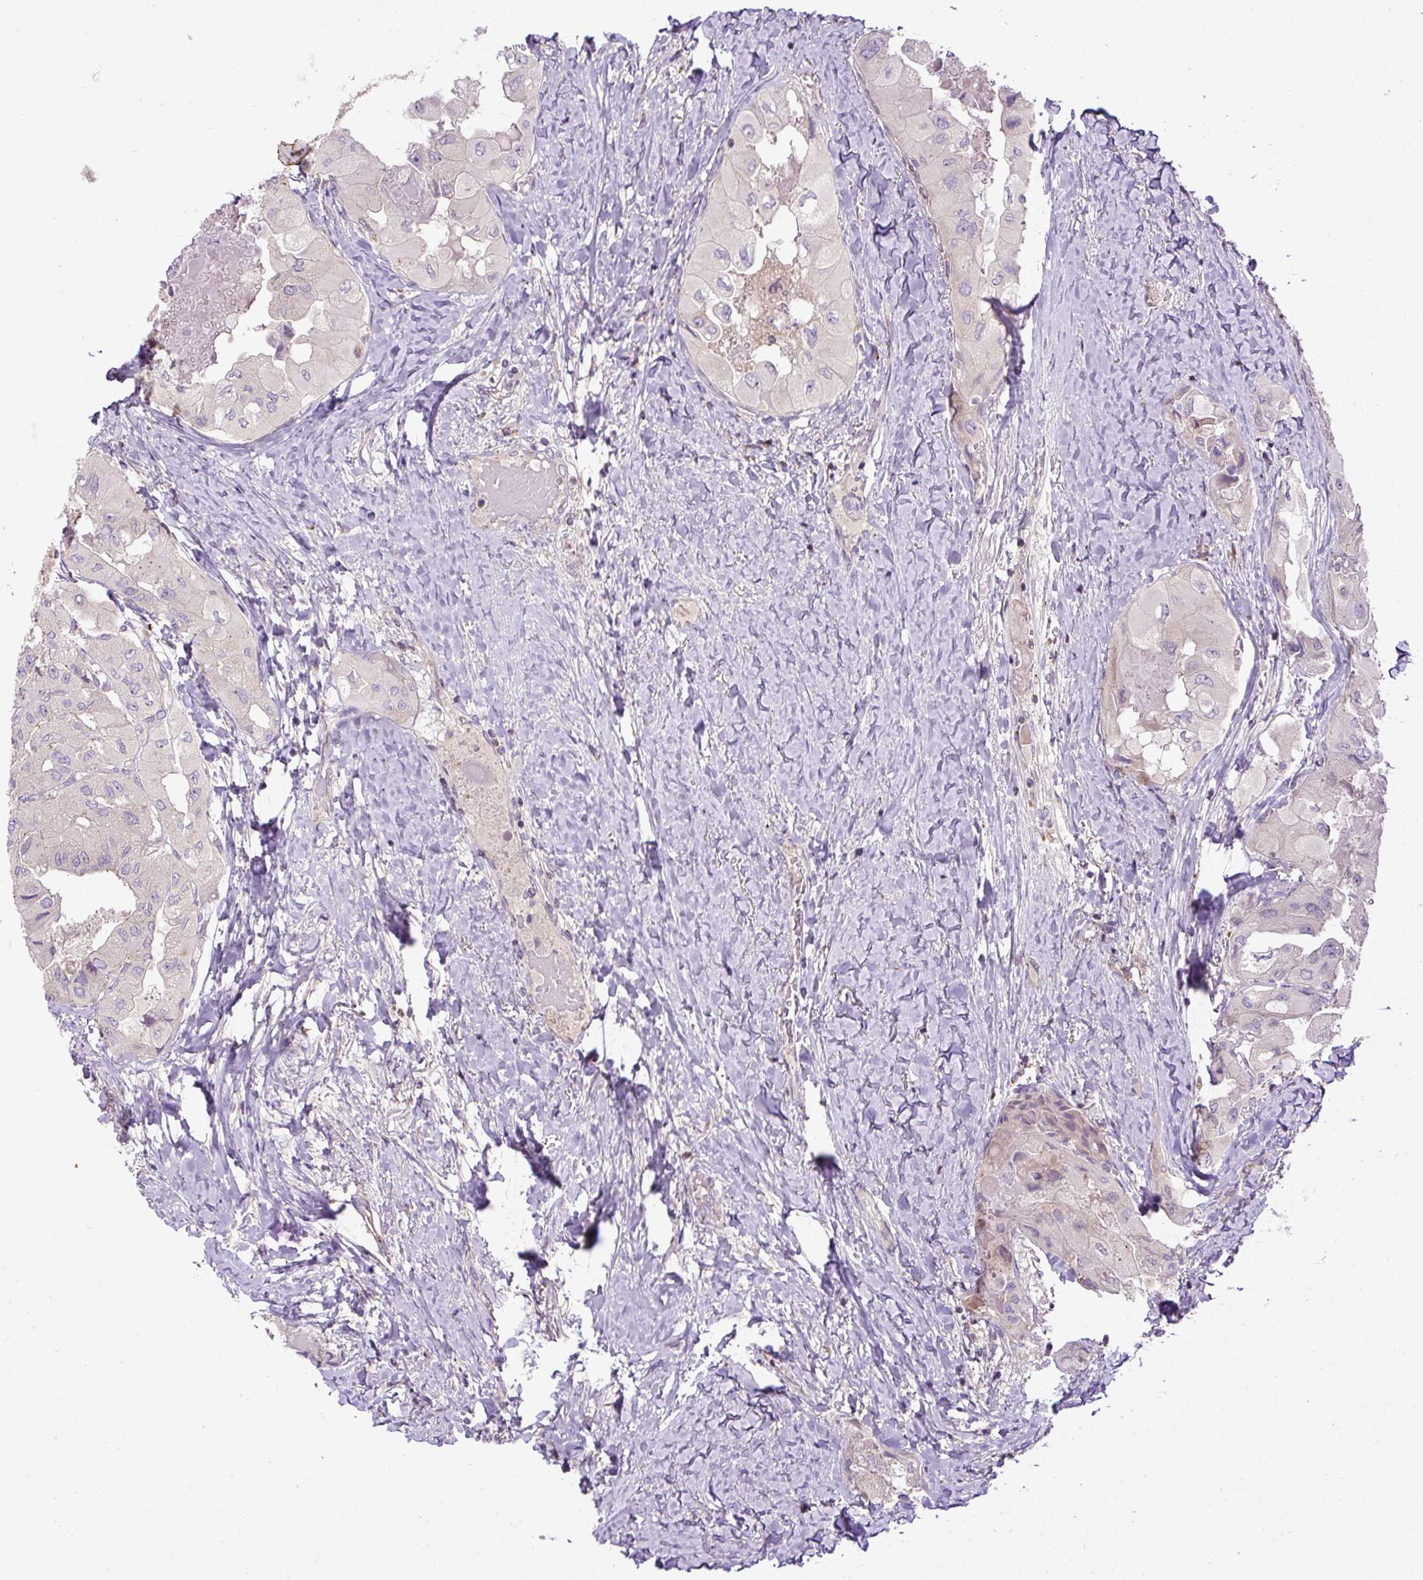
{"staining": {"intensity": "negative", "quantity": "none", "location": "none"}, "tissue": "thyroid cancer", "cell_type": "Tumor cells", "image_type": "cancer", "snomed": [{"axis": "morphology", "description": "Normal tissue, NOS"}, {"axis": "morphology", "description": "Papillary adenocarcinoma, NOS"}, {"axis": "topography", "description": "Thyroid gland"}], "caption": "Immunohistochemistry micrograph of neoplastic tissue: thyroid papillary adenocarcinoma stained with DAB (3,3'-diaminobenzidine) demonstrates no significant protein positivity in tumor cells.", "gene": "ZNF547", "patient": {"sex": "female", "age": 59}}